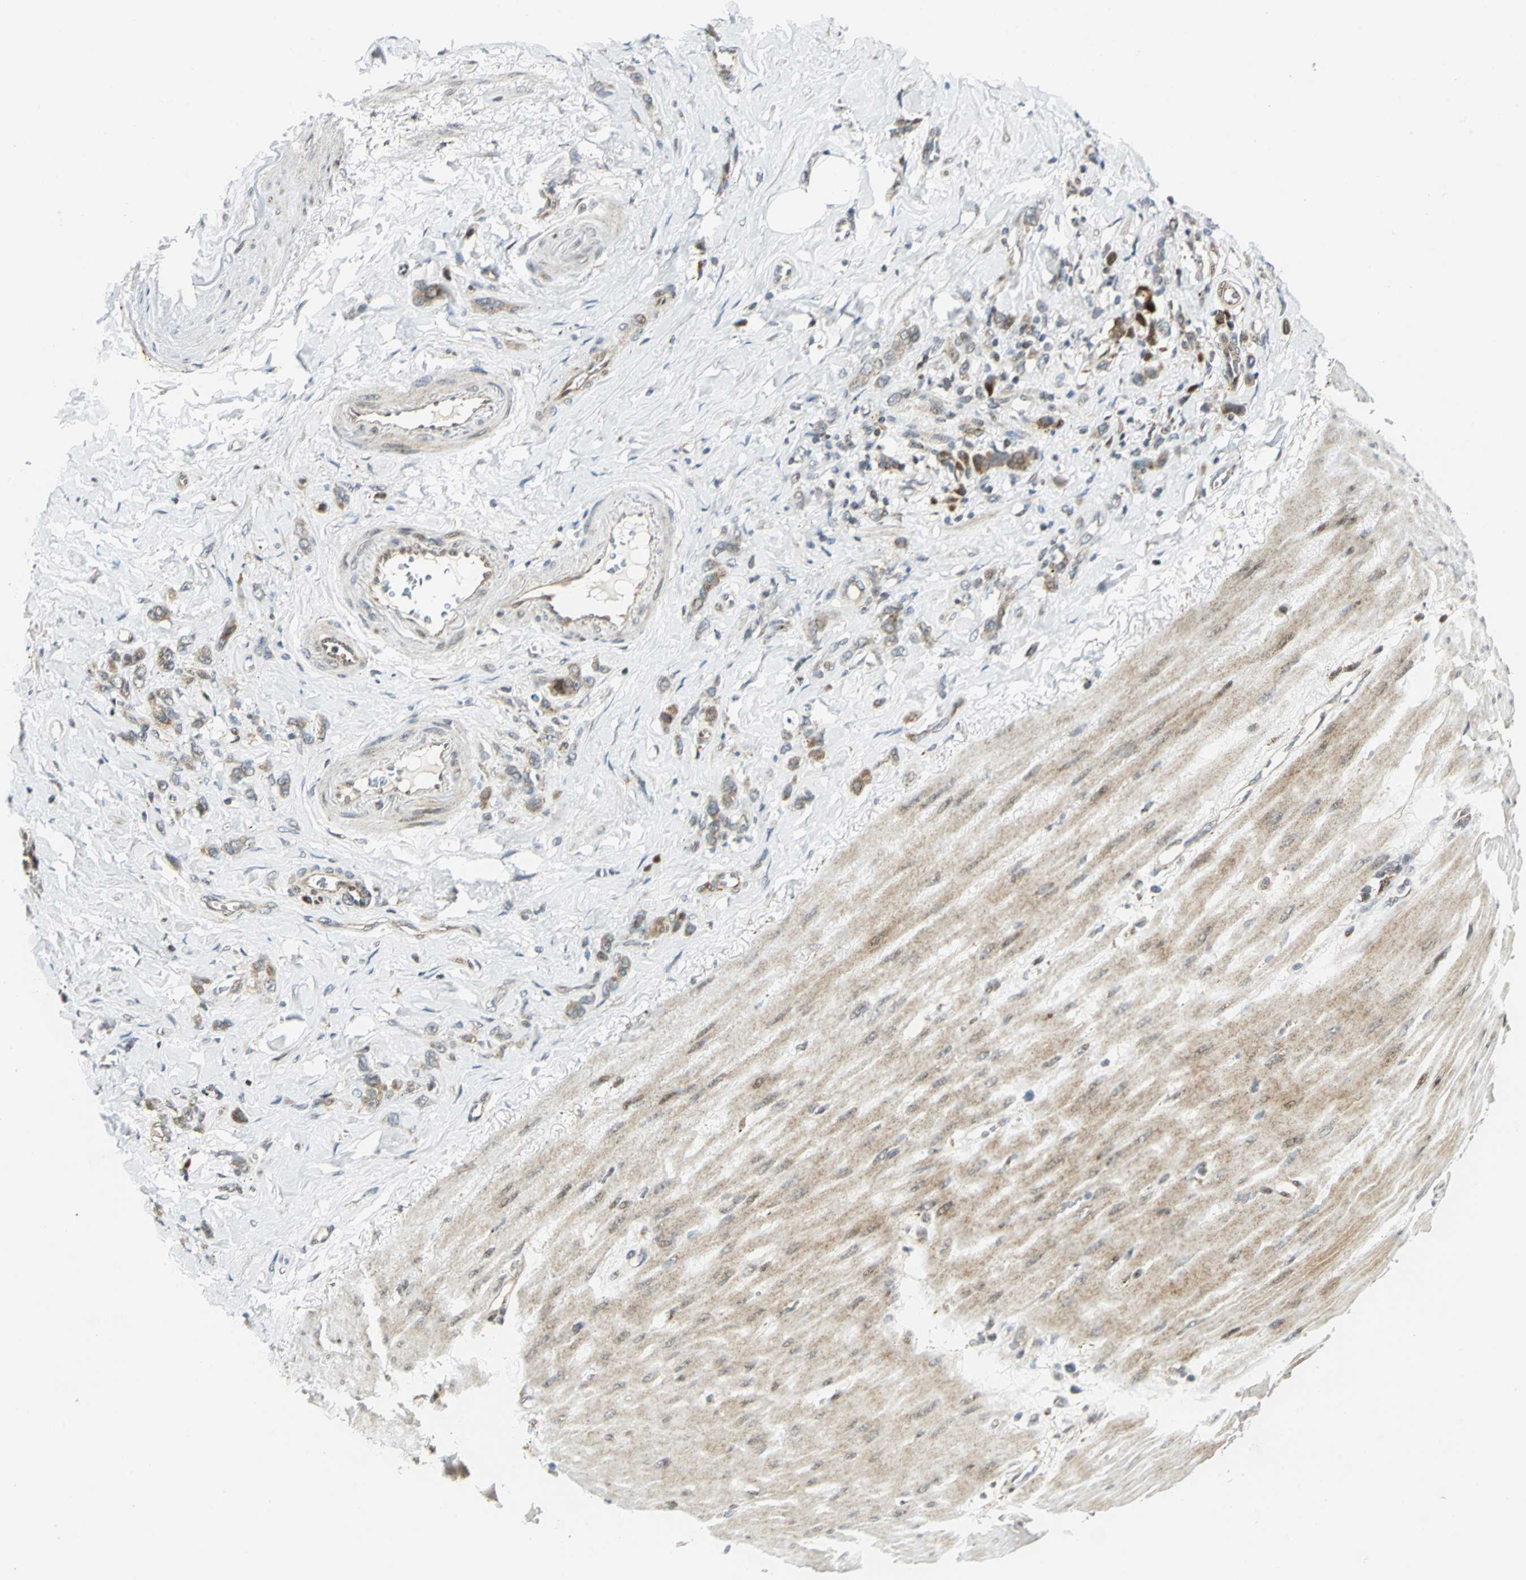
{"staining": {"intensity": "moderate", "quantity": ">75%", "location": "cytoplasmic/membranous"}, "tissue": "stomach cancer", "cell_type": "Tumor cells", "image_type": "cancer", "snomed": [{"axis": "morphology", "description": "Normal tissue, NOS"}, {"axis": "morphology", "description": "Adenocarcinoma, NOS"}, {"axis": "topography", "description": "Stomach"}], "caption": "Adenocarcinoma (stomach) stained with a brown dye displays moderate cytoplasmic/membranous positive expression in approximately >75% of tumor cells.", "gene": "ATP6V1A", "patient": {"sex": "male", "age": 82}}